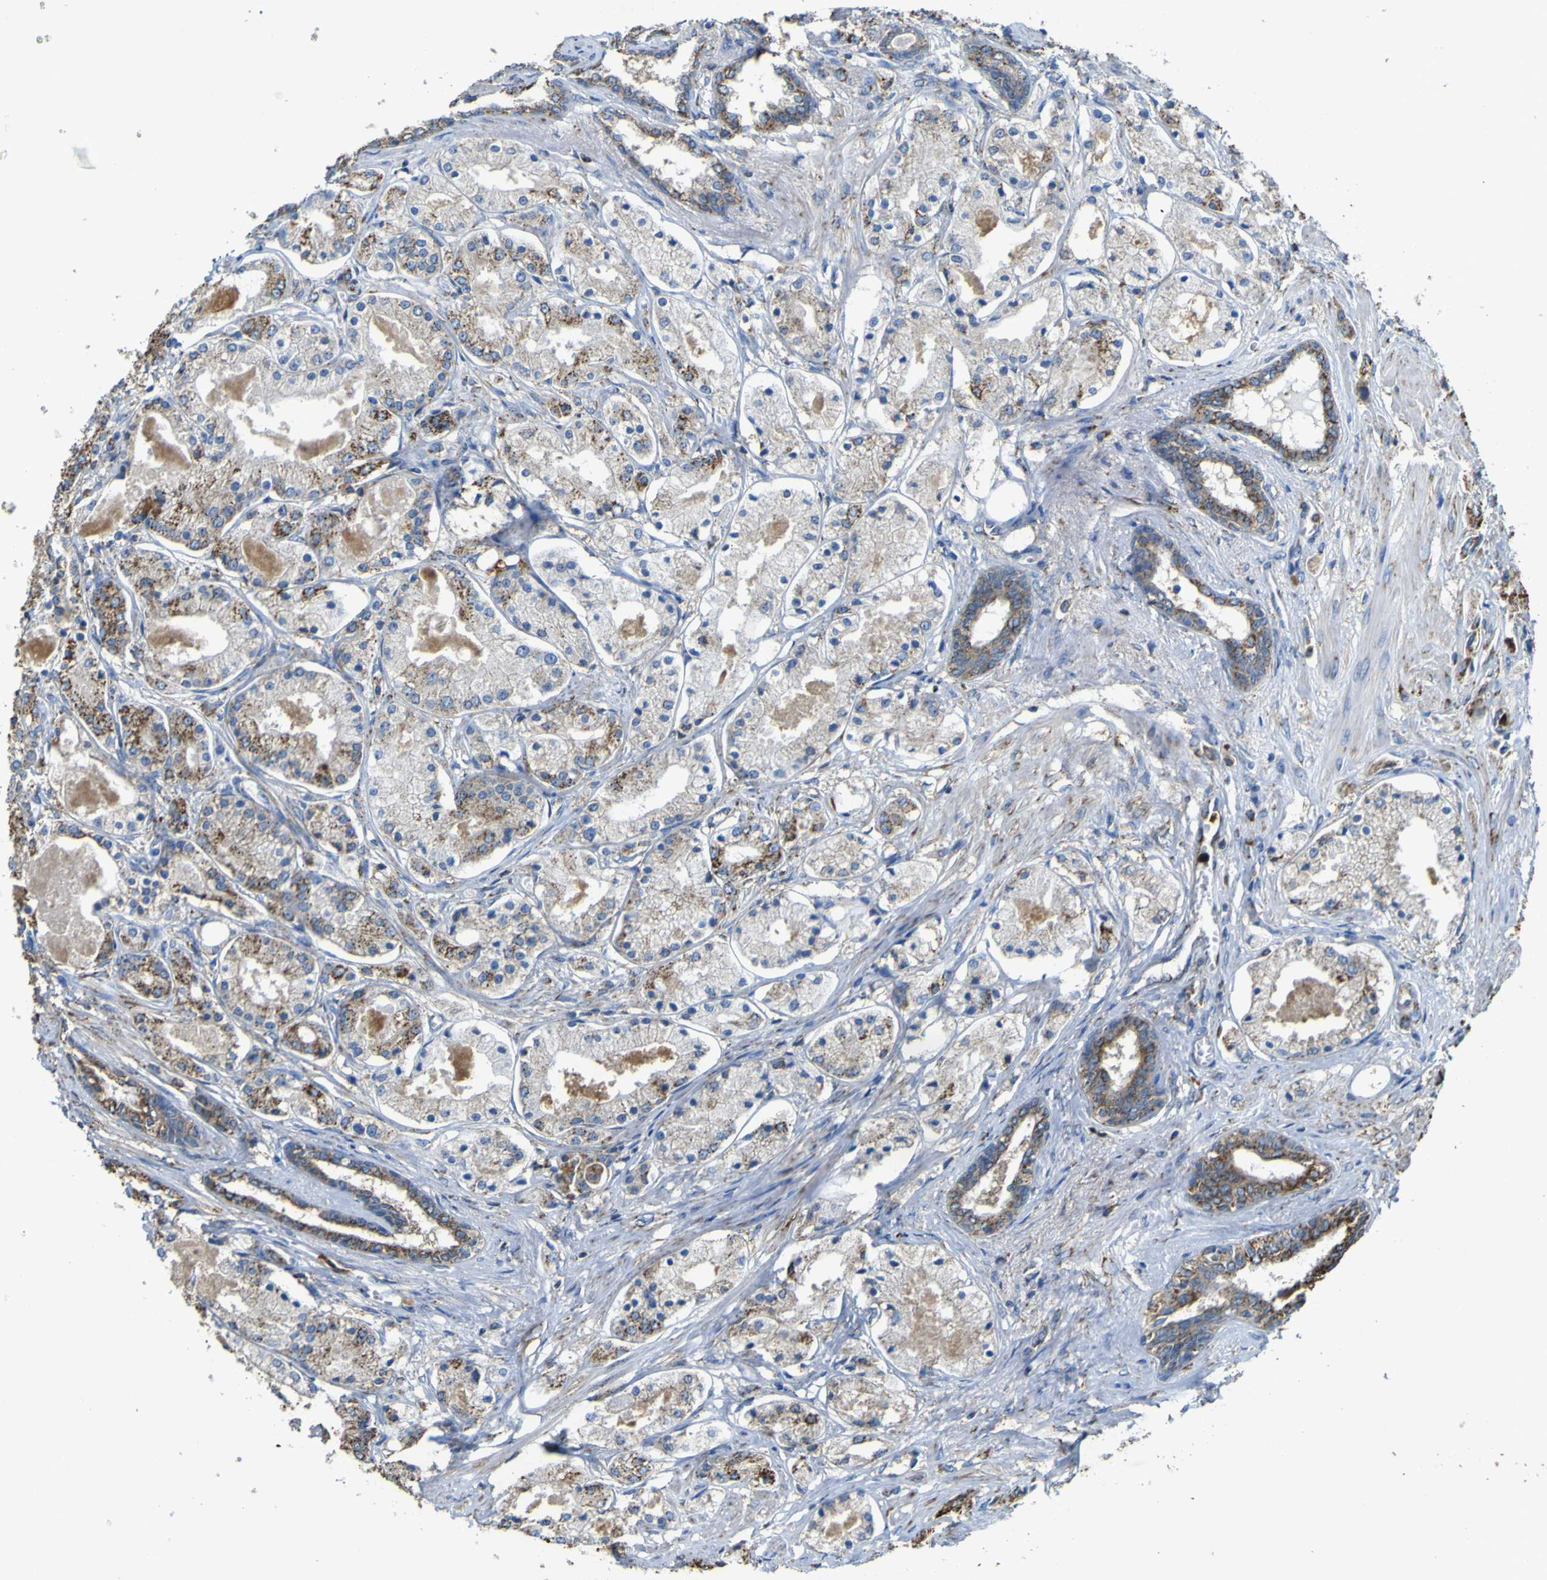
{"staining": {"intensity": "strong", "quantity": "25%-75%", "location": "cytoplasmic/membranous"}, "tissue": "prostate cancer", "cell_type": "Tumor cells", "image_type": "cancer", "snomed": [{"axis": "morphology", "description": "Adenocarcinoma, High grade"}, {"axis": "topography", "description": "Prostate"}], "caption": "A histopathology image of prostate high-grade adenocarcinoma stained for a protein demonstrates strong cytoplasmic/membranous brown staining in tumor cells. Nuclei are stained in blue.", "gene": "ACSL3", "patient": {"sex": "male", "age": 66}}